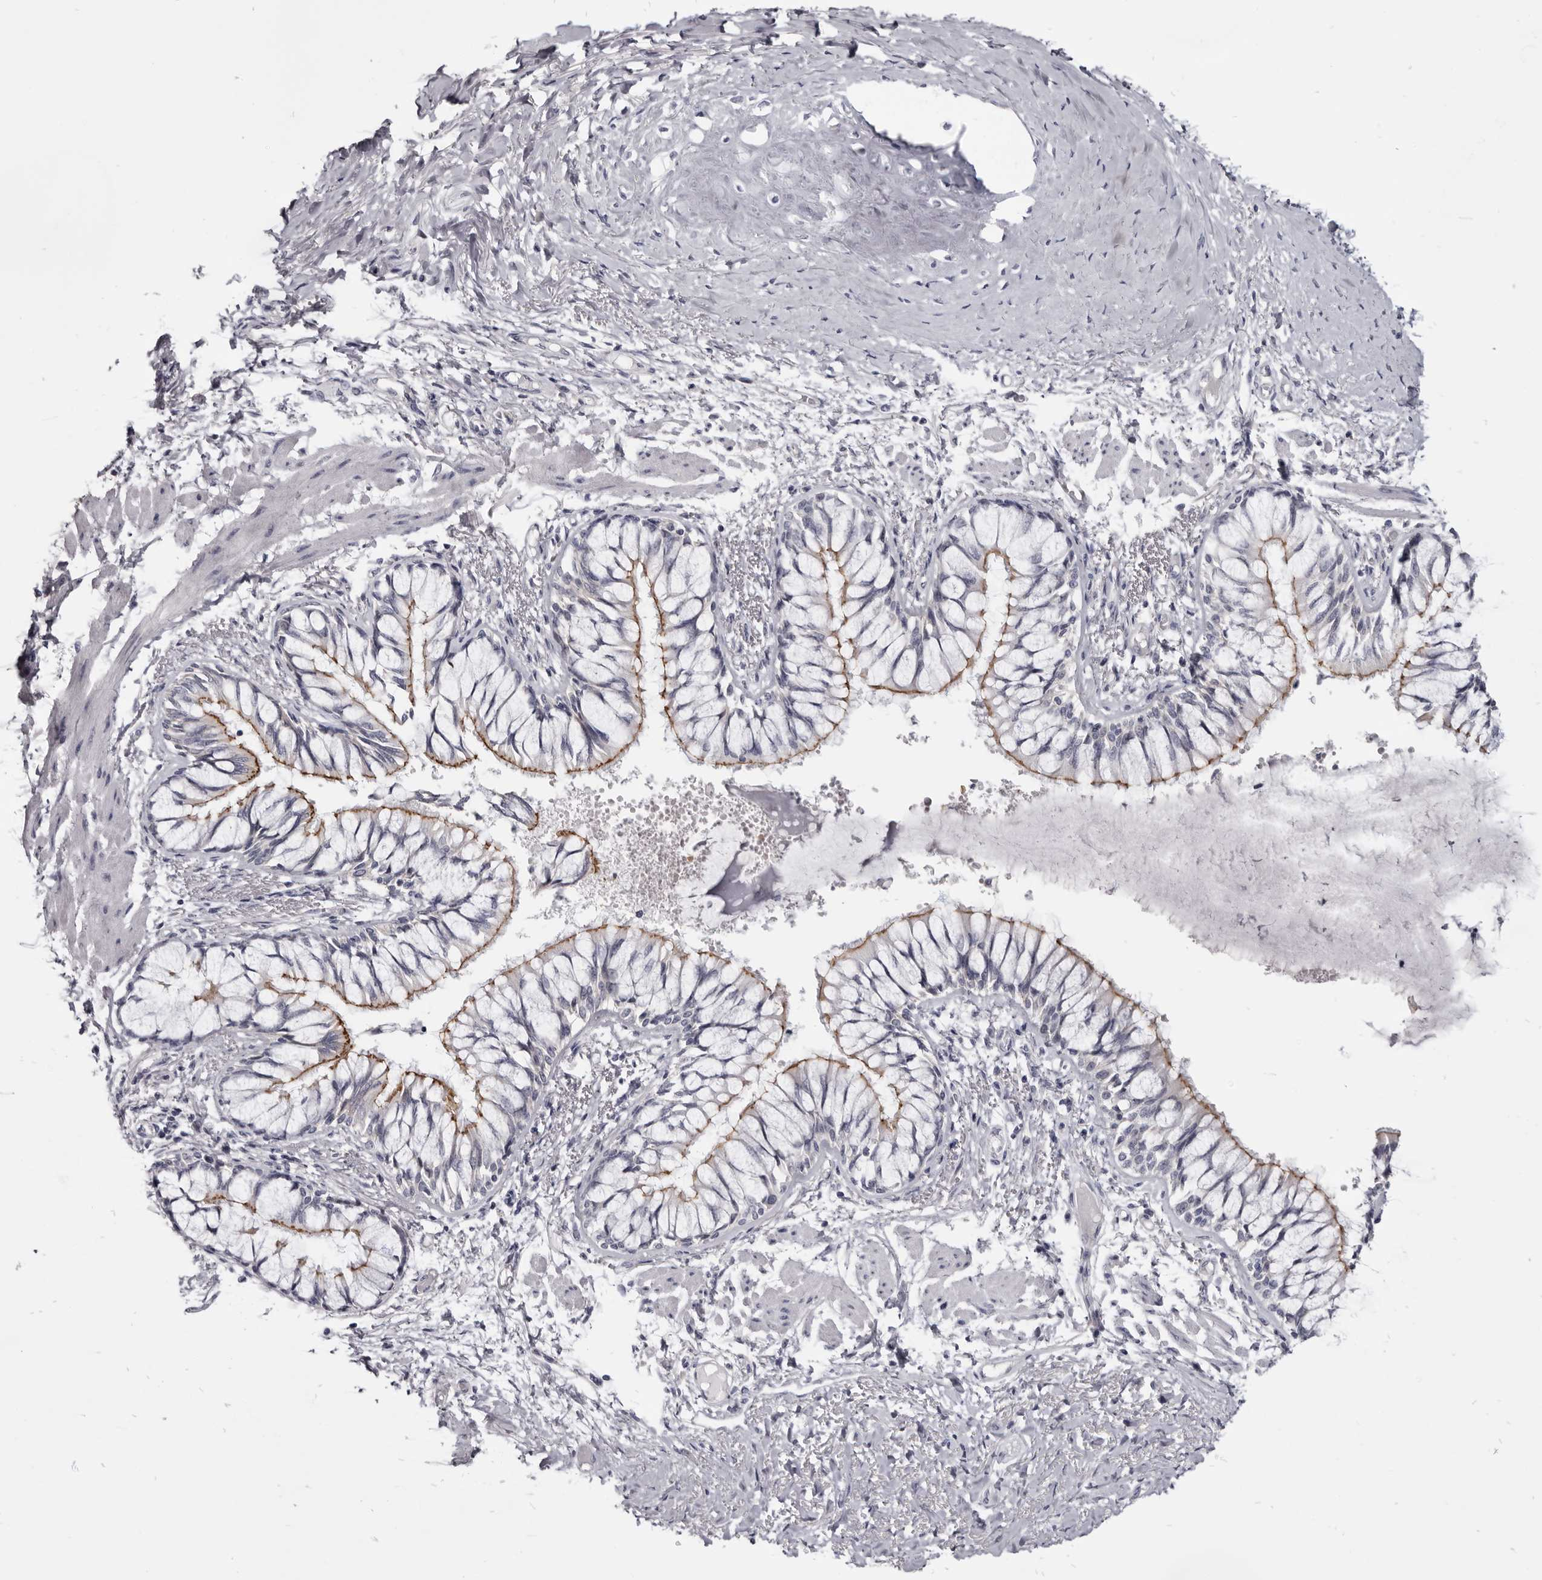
{"staining": {"intensity": "strong", "quantity": "25%-75%", "location": "cytoplasmic/membranous"}, "tissue": "bronchus", "cell_type": "Respiratory epithelial cells", "image_type": "normal", "snomed": [{"axis": "morphology", "description": "Normal tissue, NOS"}, {"axis": "topography", "description": "Cartilage tissue"}, {"axis": "topography", "description": "Bronchus"}, {"axis": "topography", "description": "Lung"}], "caption": "Respiratory epithelial cells exhibit high levels of strong cytoplasmic/membranous staining in about 25%-75% of cells in unremarkable human bronchus. (Brightfield microscopy of DAB IHC at high magnification).", "gene": "CGN", "patient": {"sex": "male", "age": 64}}